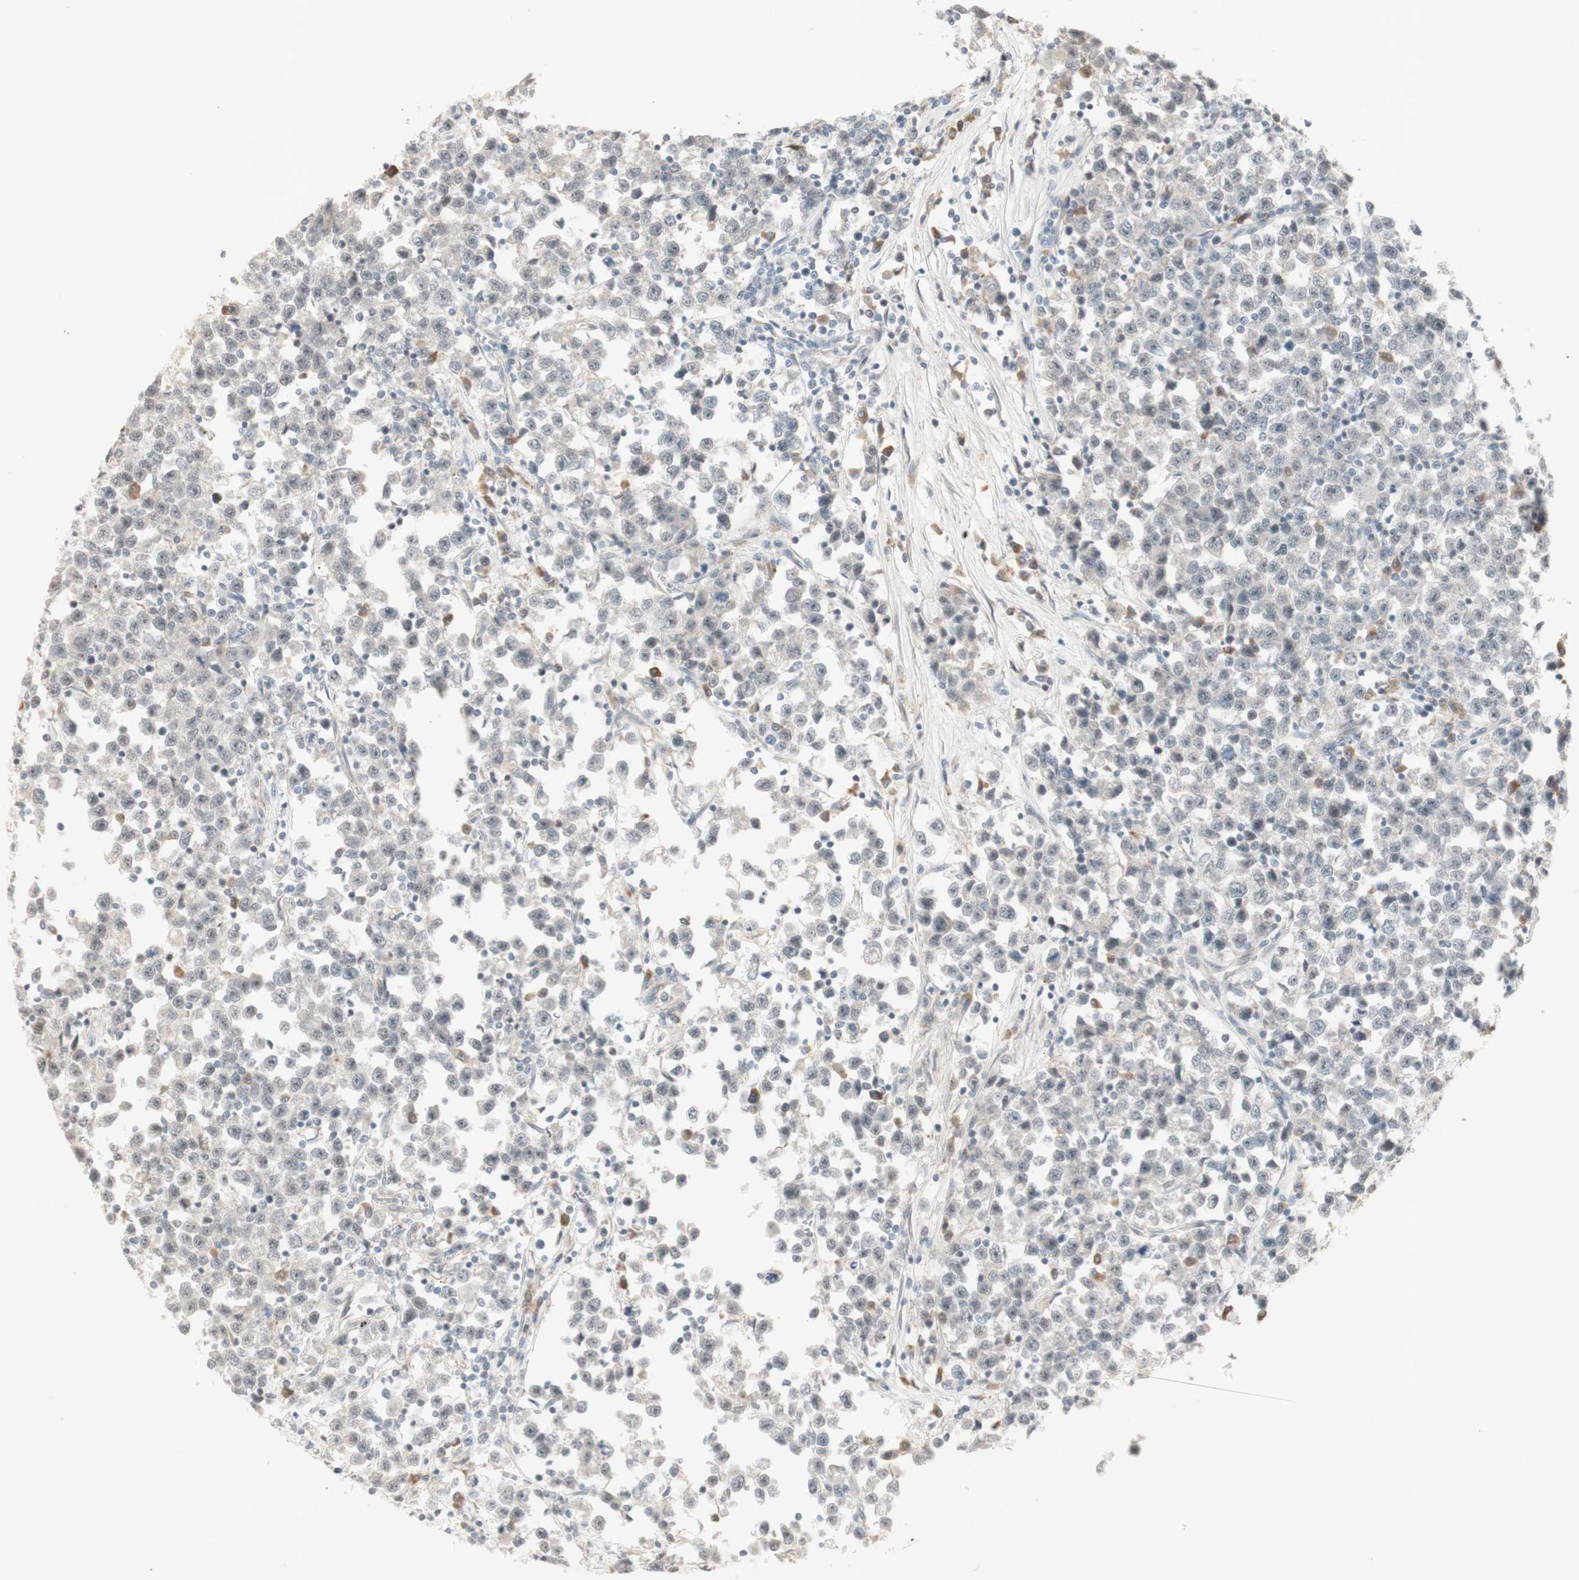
{"staining": {"intensity": "negative", "quantity": "none", "location": "none"}, "tissue": "testis cancer", "cell_type": "Tumor cells", "image_type": "cancer", "snomed": [{"axis": "morphology", "description": "Seminoma, NOS"}, {"axis": "topography", "description": "Testis"}], "caption": "The IHC photomicrograph has no significant expression in tumor cells of testis cancer (seminoma) tissue.", "gene": "PLCD4", "patient": {"sex": "male", "age": 43}}